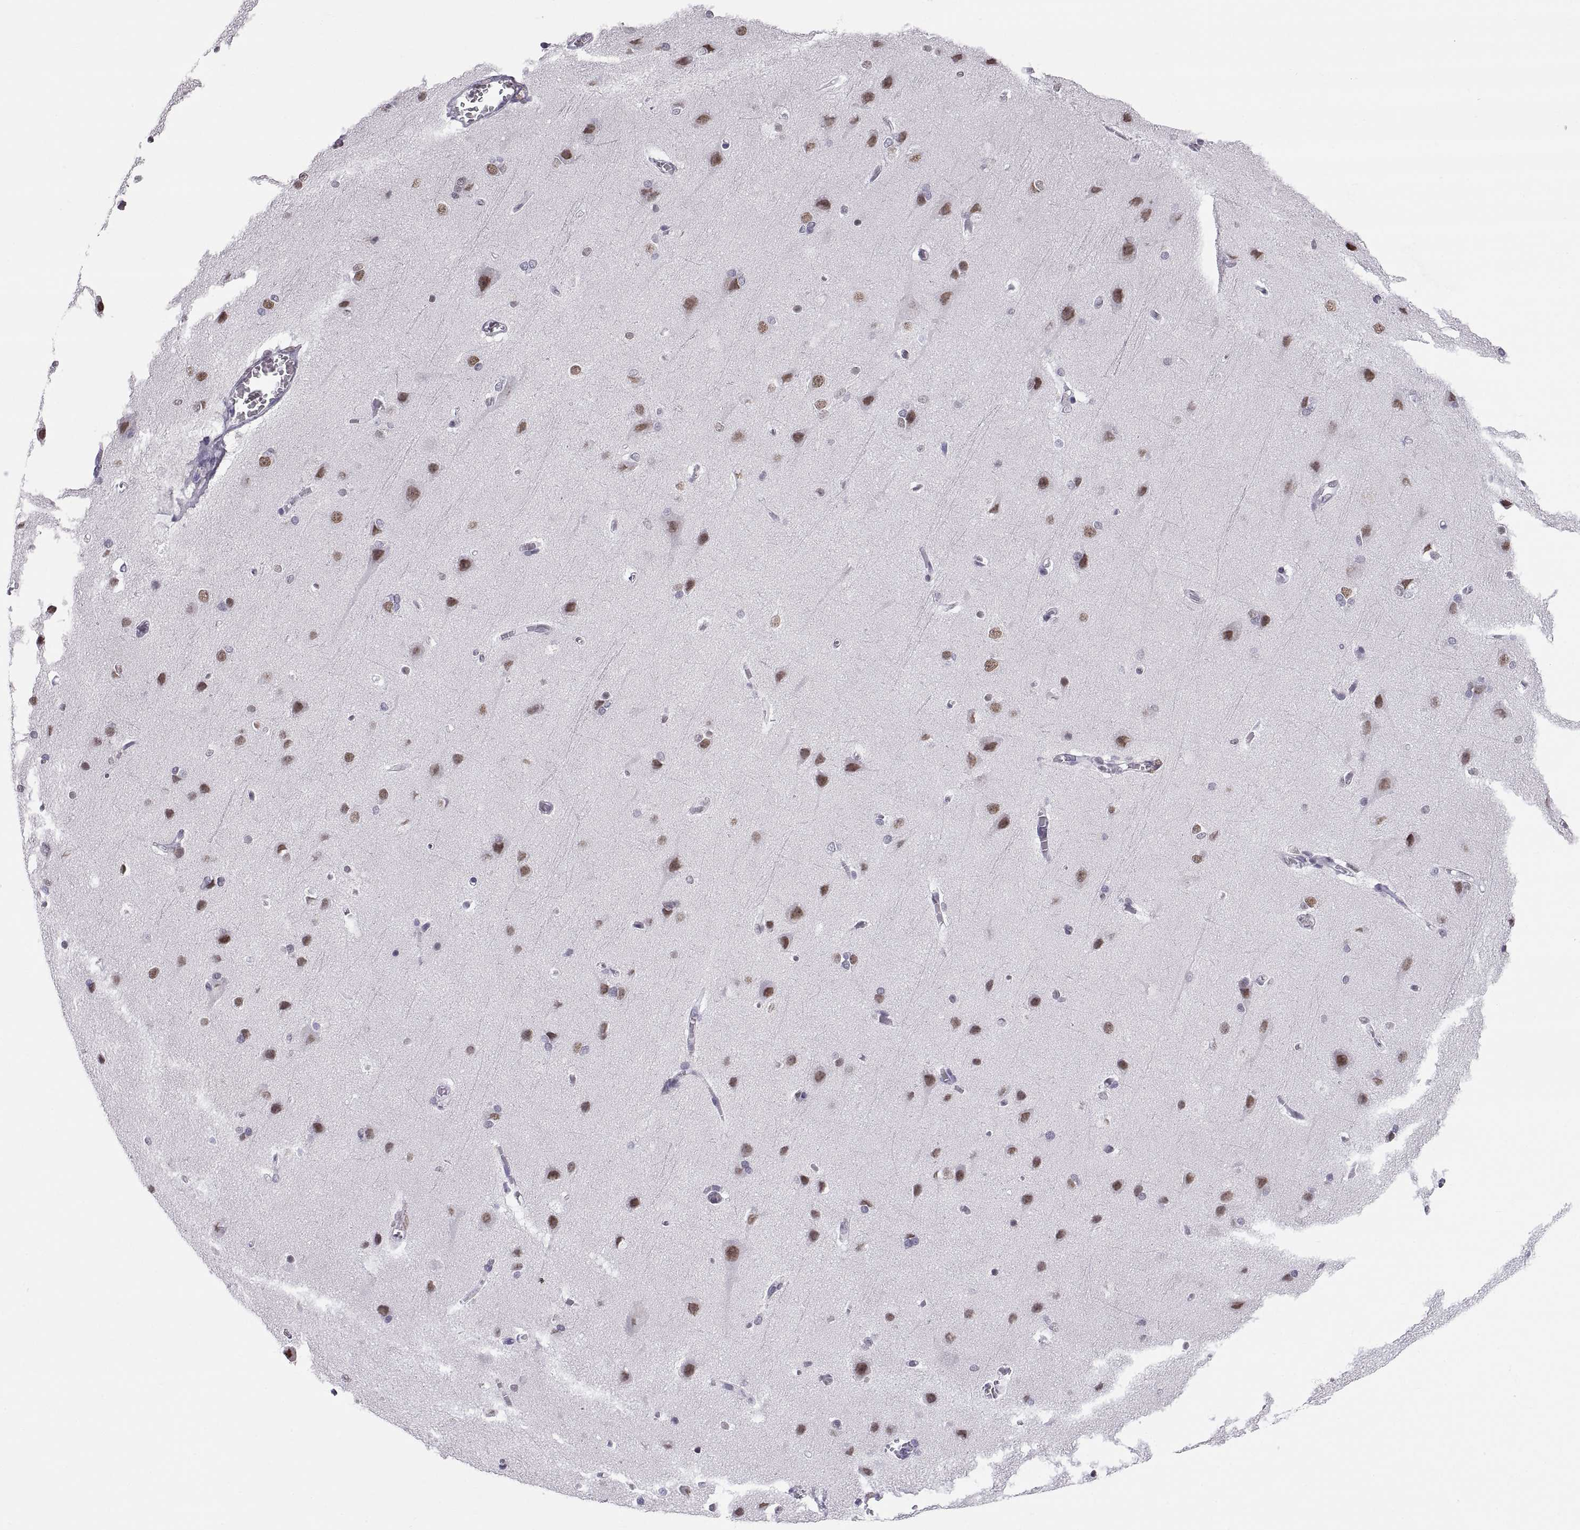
{"staining": {"intensity": "negative", "quantity": "none", "location": "none"}, "tissue": "cerebral cortex", "cell_type": "Endothelial cells", "image_type": "normal", "snomed": [{"axis": "morphology", "description": "Normal tissue, NOS"}, {"axis": "topography", "description": "Cerebral cortex"}], "caption": "High magnification brightfield microscopy of unremarkable cerebral cortex stained with DAB (brown) and counterstained with hematoxylin (blue): endothelial cells show no significant staining. (Brightfield microscopy of DAB (3,3'-diaminobenzidine) immunohistochemistry (IHC) at high magnification).", "gene": "CARTPT", "patient": {"sex": "male", "age": 37}}